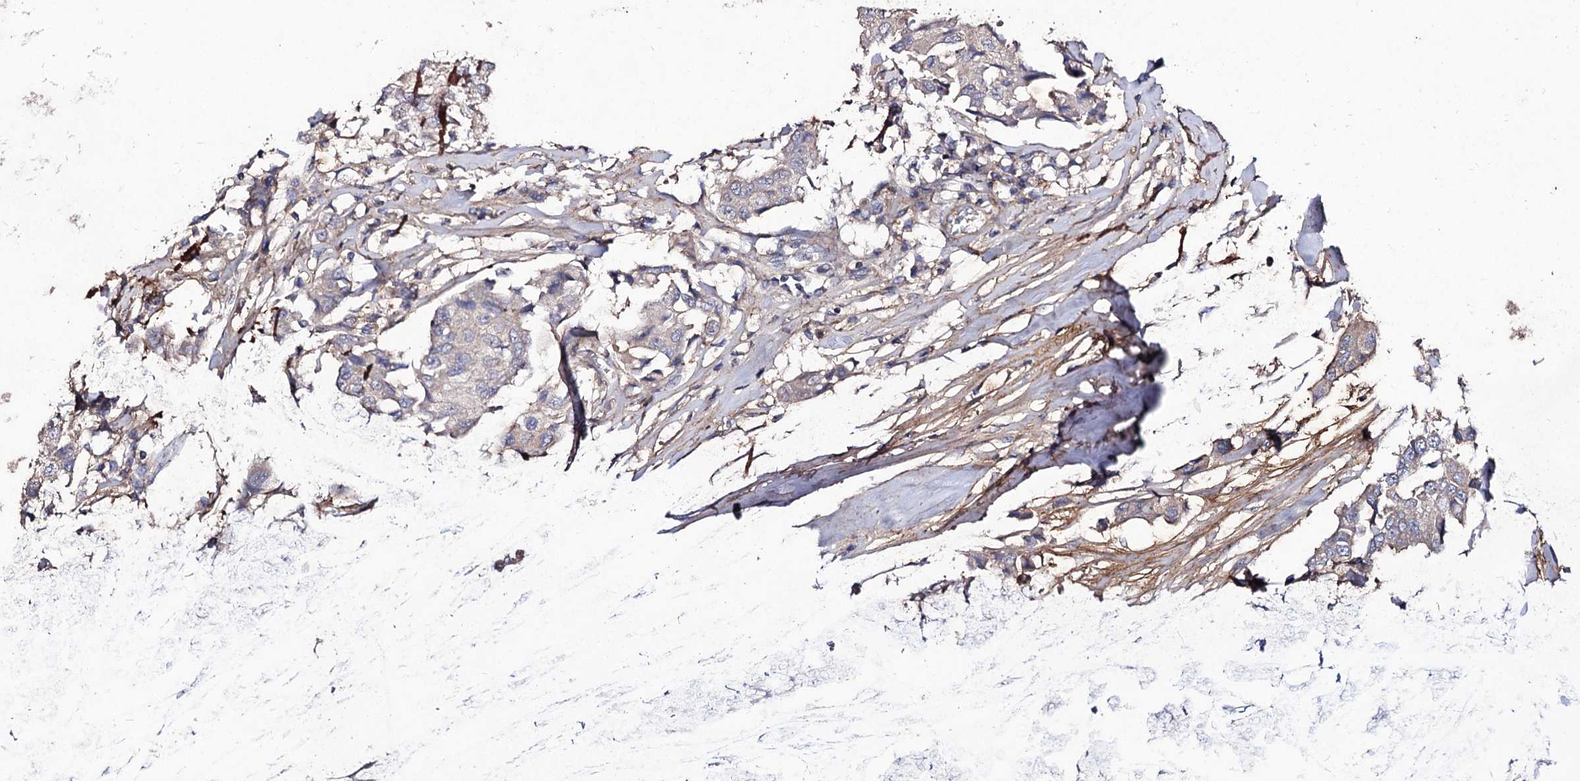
{"staining": {"intensity": "negative", "quantity": "none", "location": "none"}, "tissue": "breast cancer", "cell_type": "Tumor cells", "image_type": "cancer", "snomed": [{"axis": "morphology", "description": "Duct carcinoma"}, {"axis": "topography", "description": "Breast"}], "caption": "A high-resolution histopathology image shows immunohistochemistry staining of invasive ductal carcinoma (breast), which shows no significant positivity in tumor cells.", "gene": "MYO1H", "patient": {"sex": "female", "age": 80}}